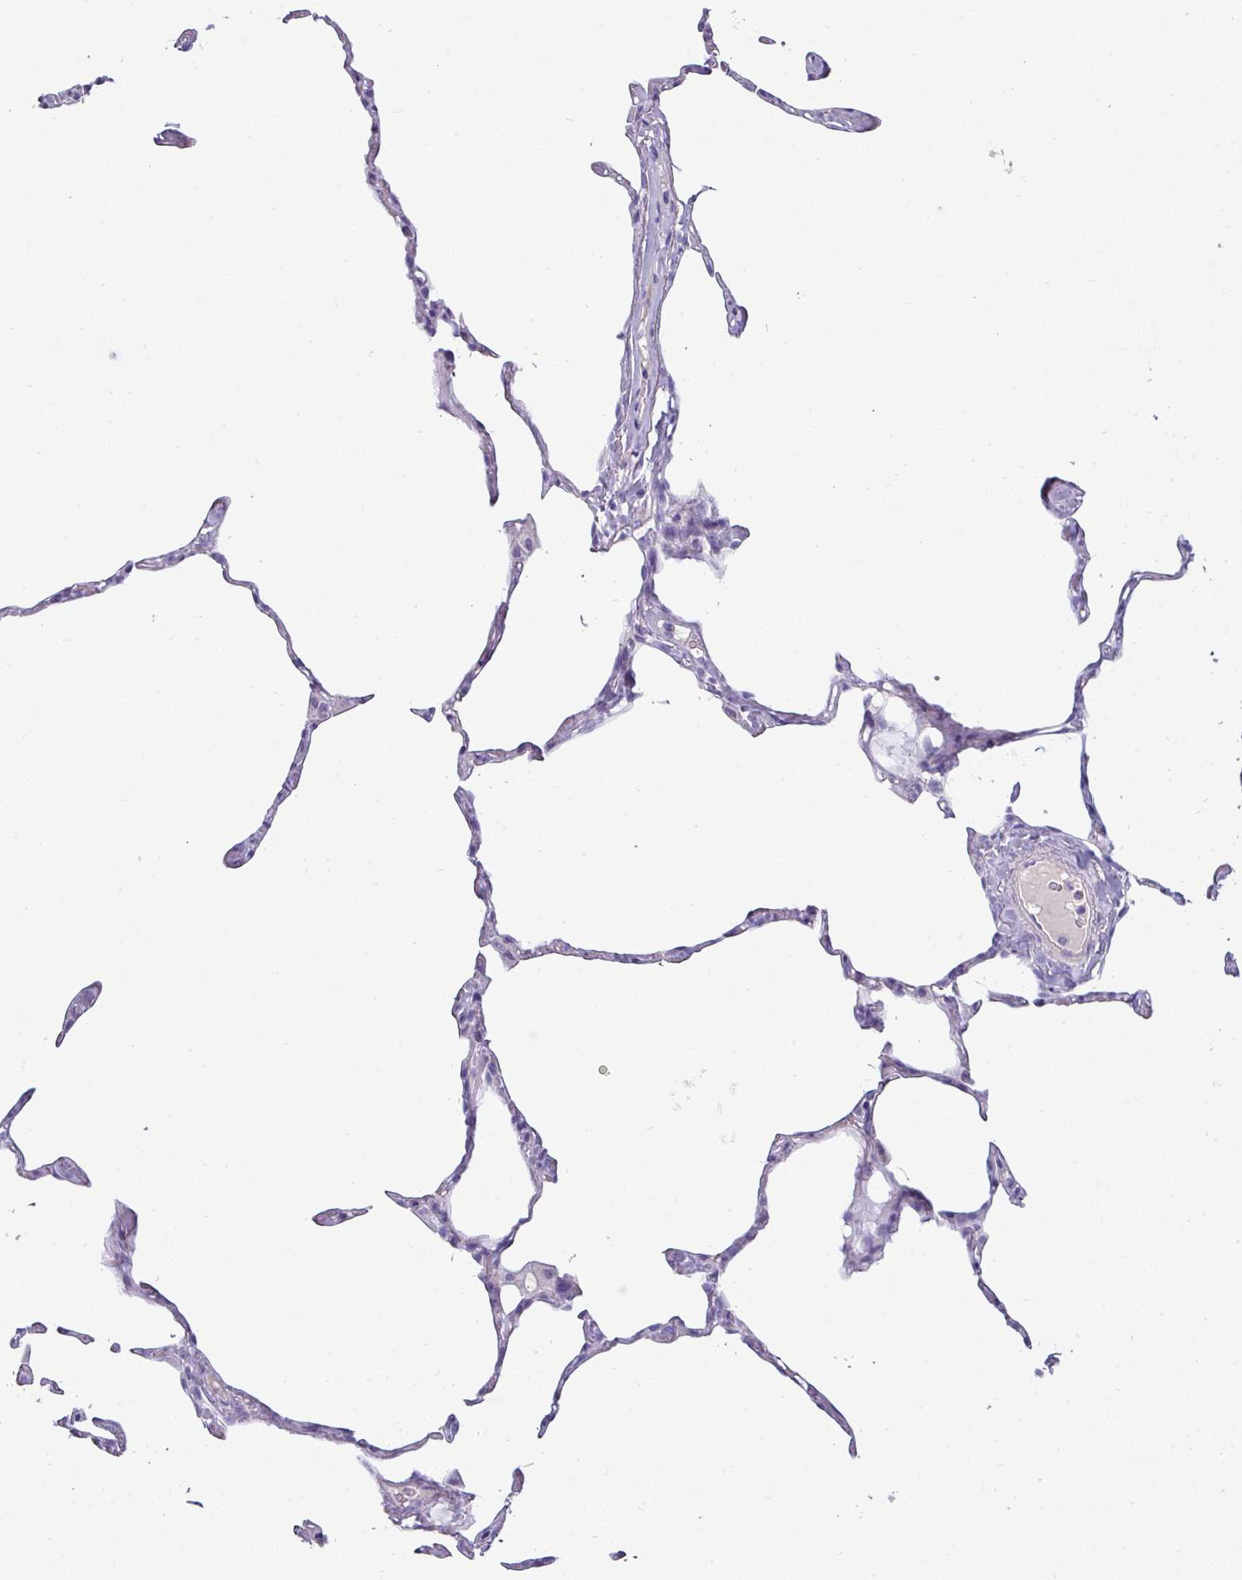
{"staining": {"intensity": "negative", "quantity": "none", "location": "none"}, "tissue": "lung", "cell_type": "Alveolar cells", "image_type": "normal", "snomed": [{"axis": "morphology", "description": "Normal tissue, NOS"}, {"axis": "topography", "description": "Lung"}], "caption": "This is an IHC image of normal lung. There is no expression in alveolar cells.", "gene": "VCX2", "patient": {"sex": "male", "age": 65}}